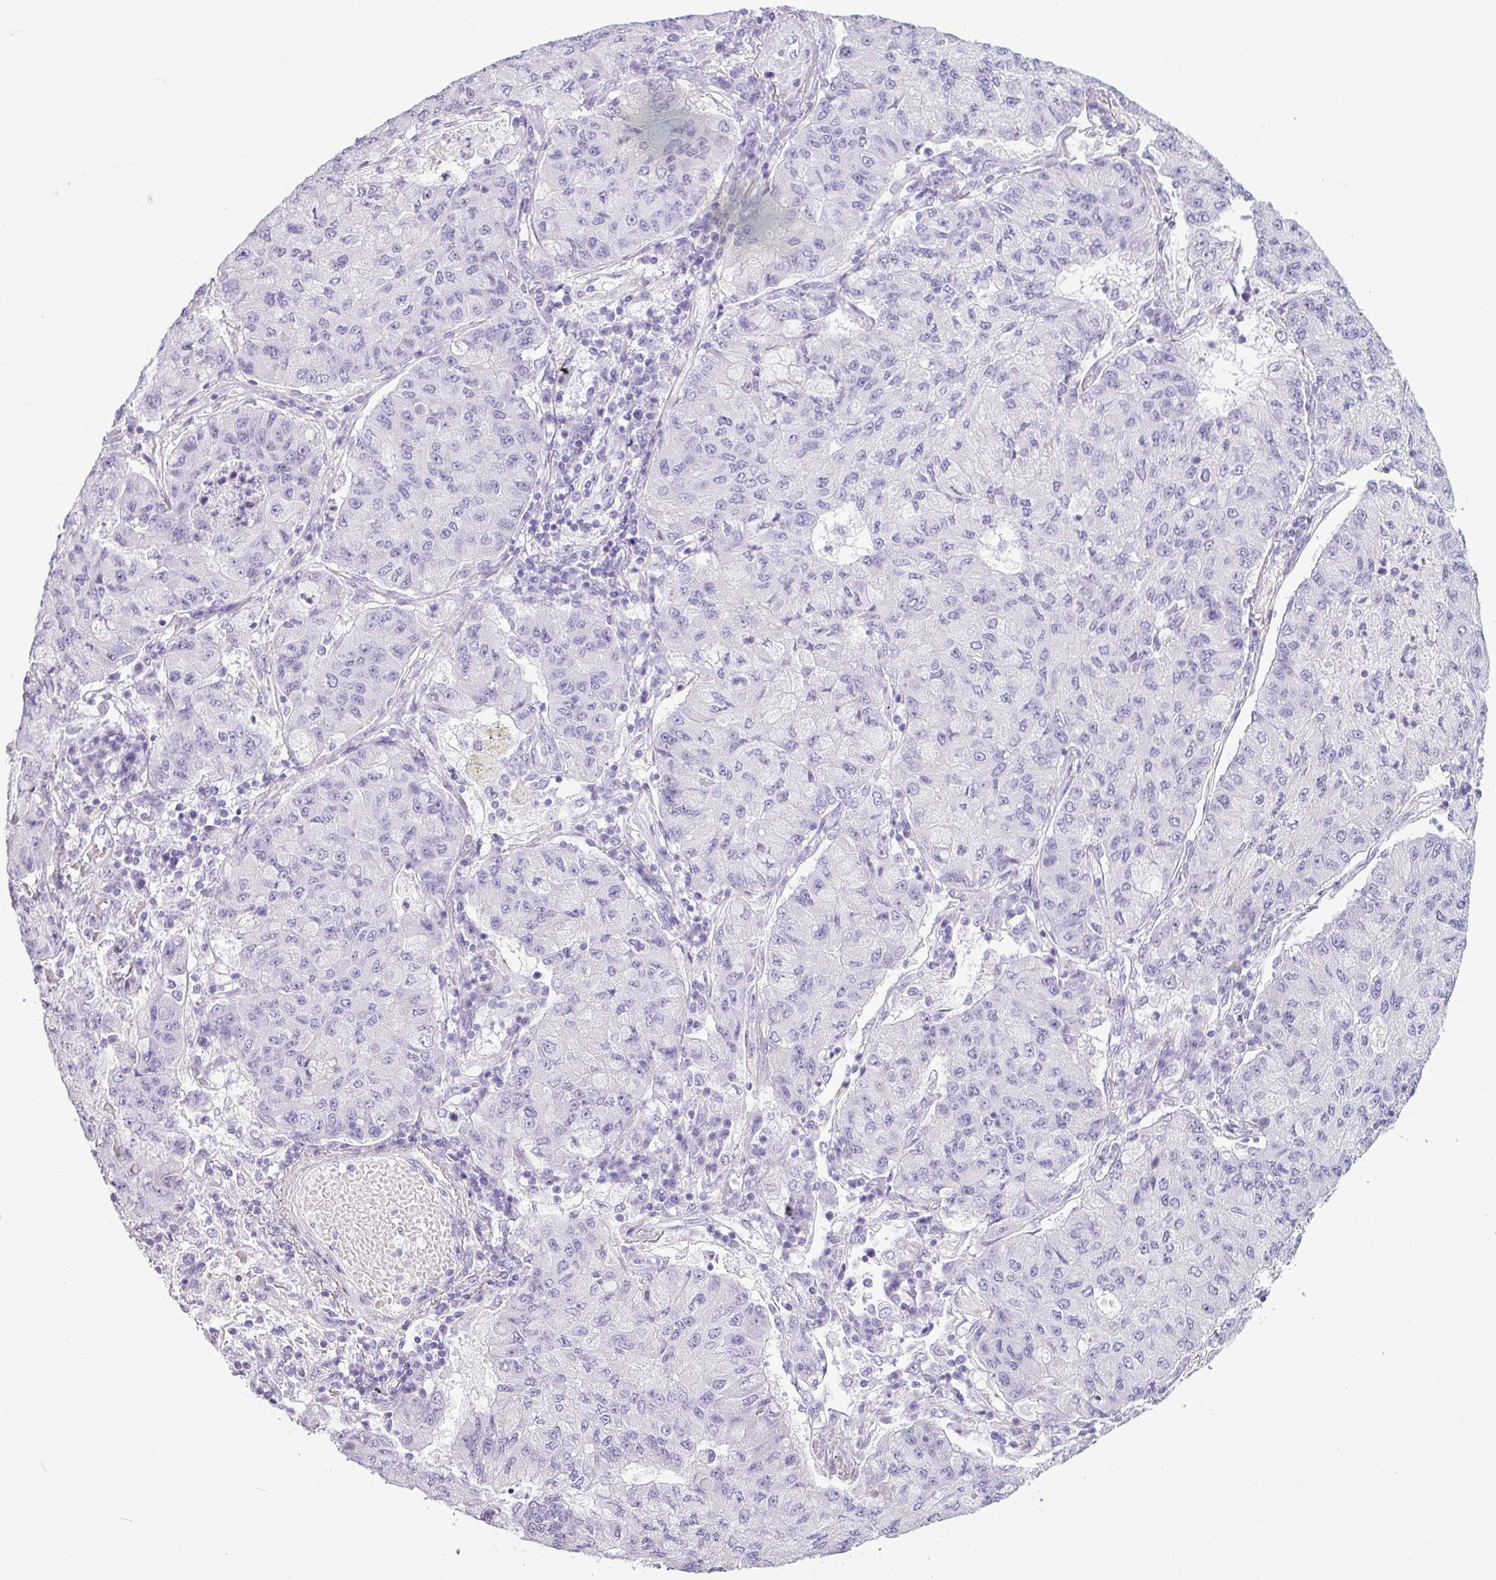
{"staining": {"intensity": "negative", "quantity": "none", "location": "none"}, "tissue": "lung cancer", "cell_type": "Tumor cells", "image_type": "cancer", "snomed": [{"axis": "morphology", "description": "Squamous cell carcinoma, NOS"}, {"axis": "topography", "description": "Lung"}], "caption": "Tumor cells show no significant expression in lung cancer.", "gene": "AMY1B", "patient": {"sex": "male", "age": 74}}